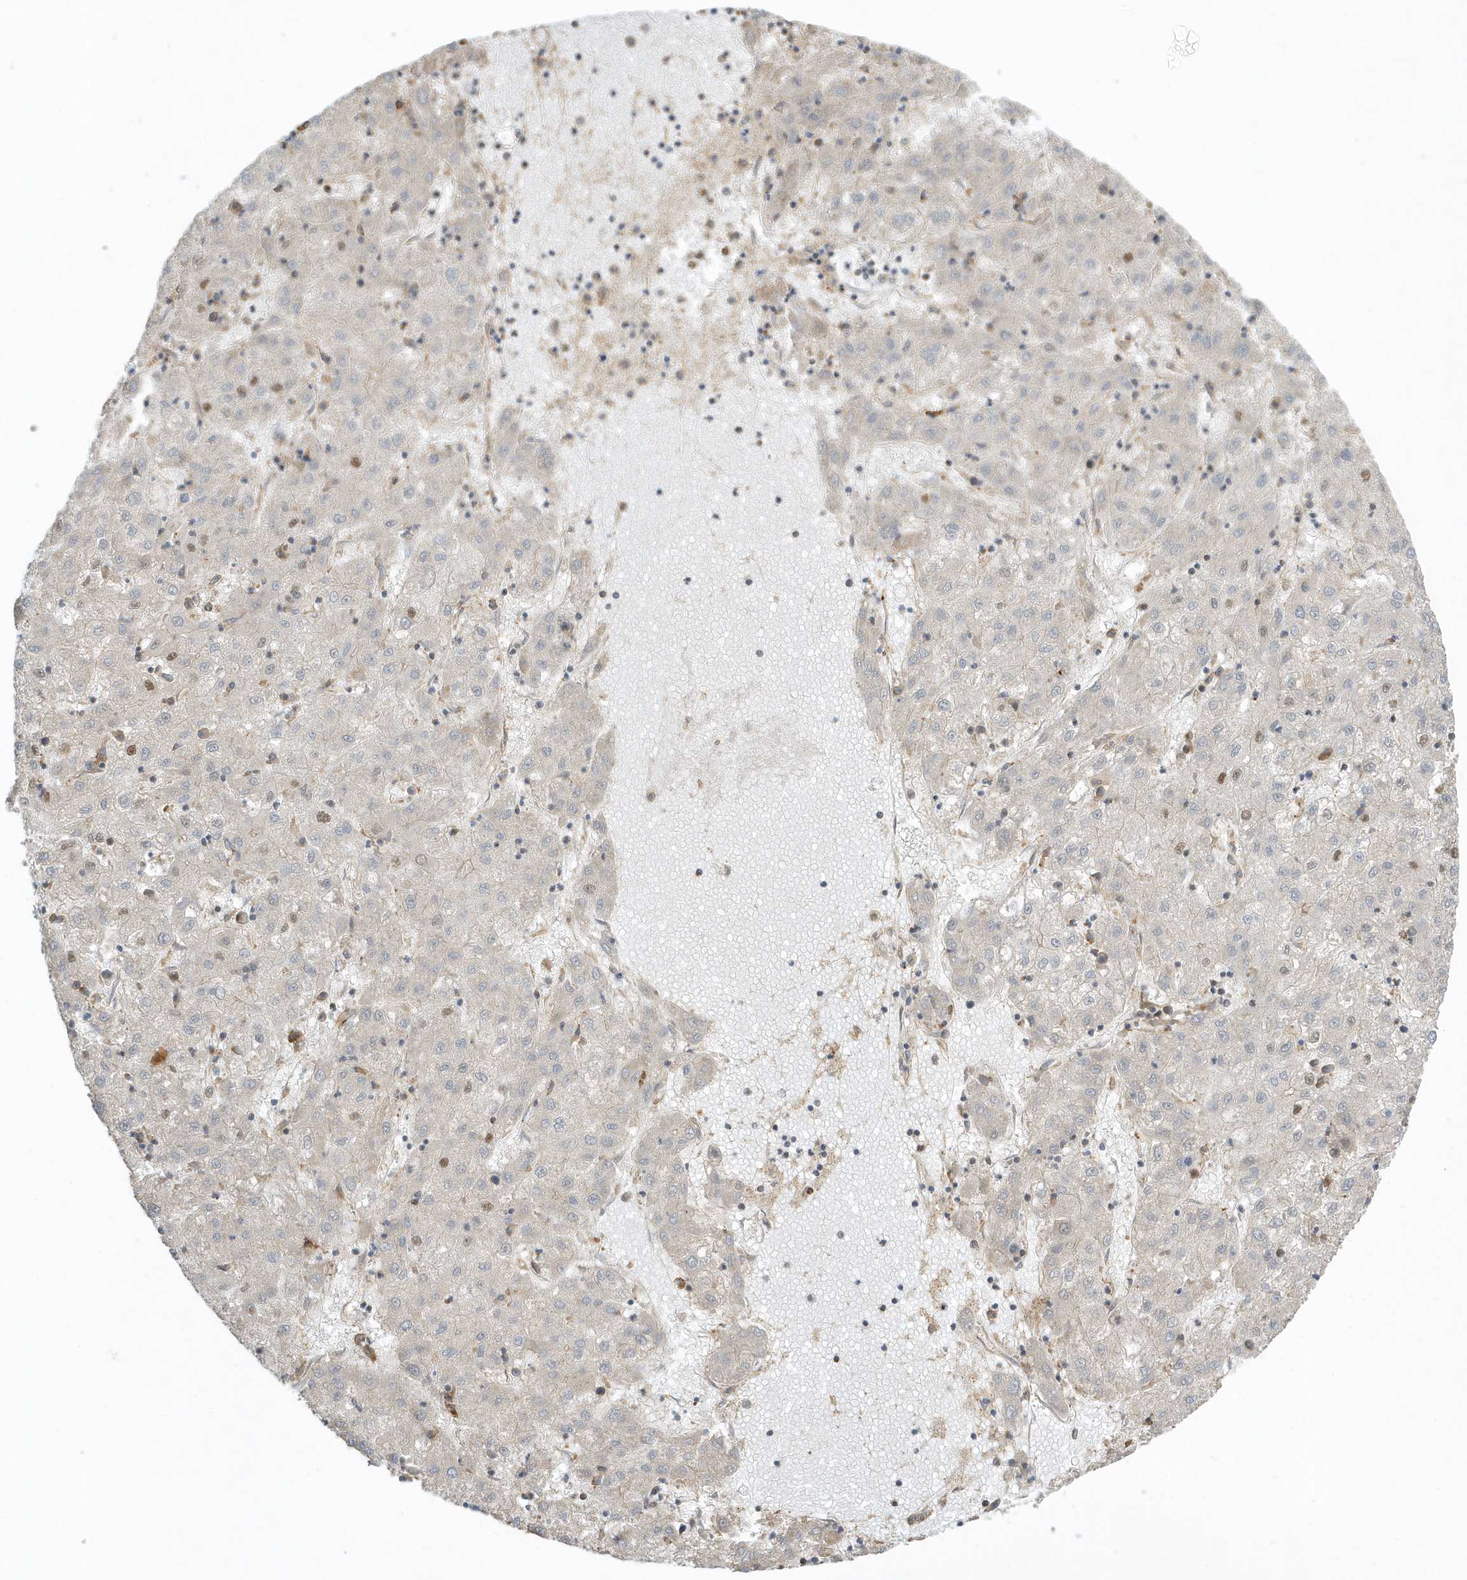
{"staining": {"intensity": "negative", "quantity": "none", "location": "none"}, "tissue": "liver cancer", "cell_type": "Tumor cells", "image_type": "cancer", "snomed": [{"axis": "morphology", "description": "Carcinoma, Hepatocellular, NOS"}, {"axis": "topography", "description": "Liver"}], "caption": "Tumor cells are negative for protein expression in human liver cancer.", "gene": "ZBTB8A", "patient": {"sex": "male", "age": 72}}